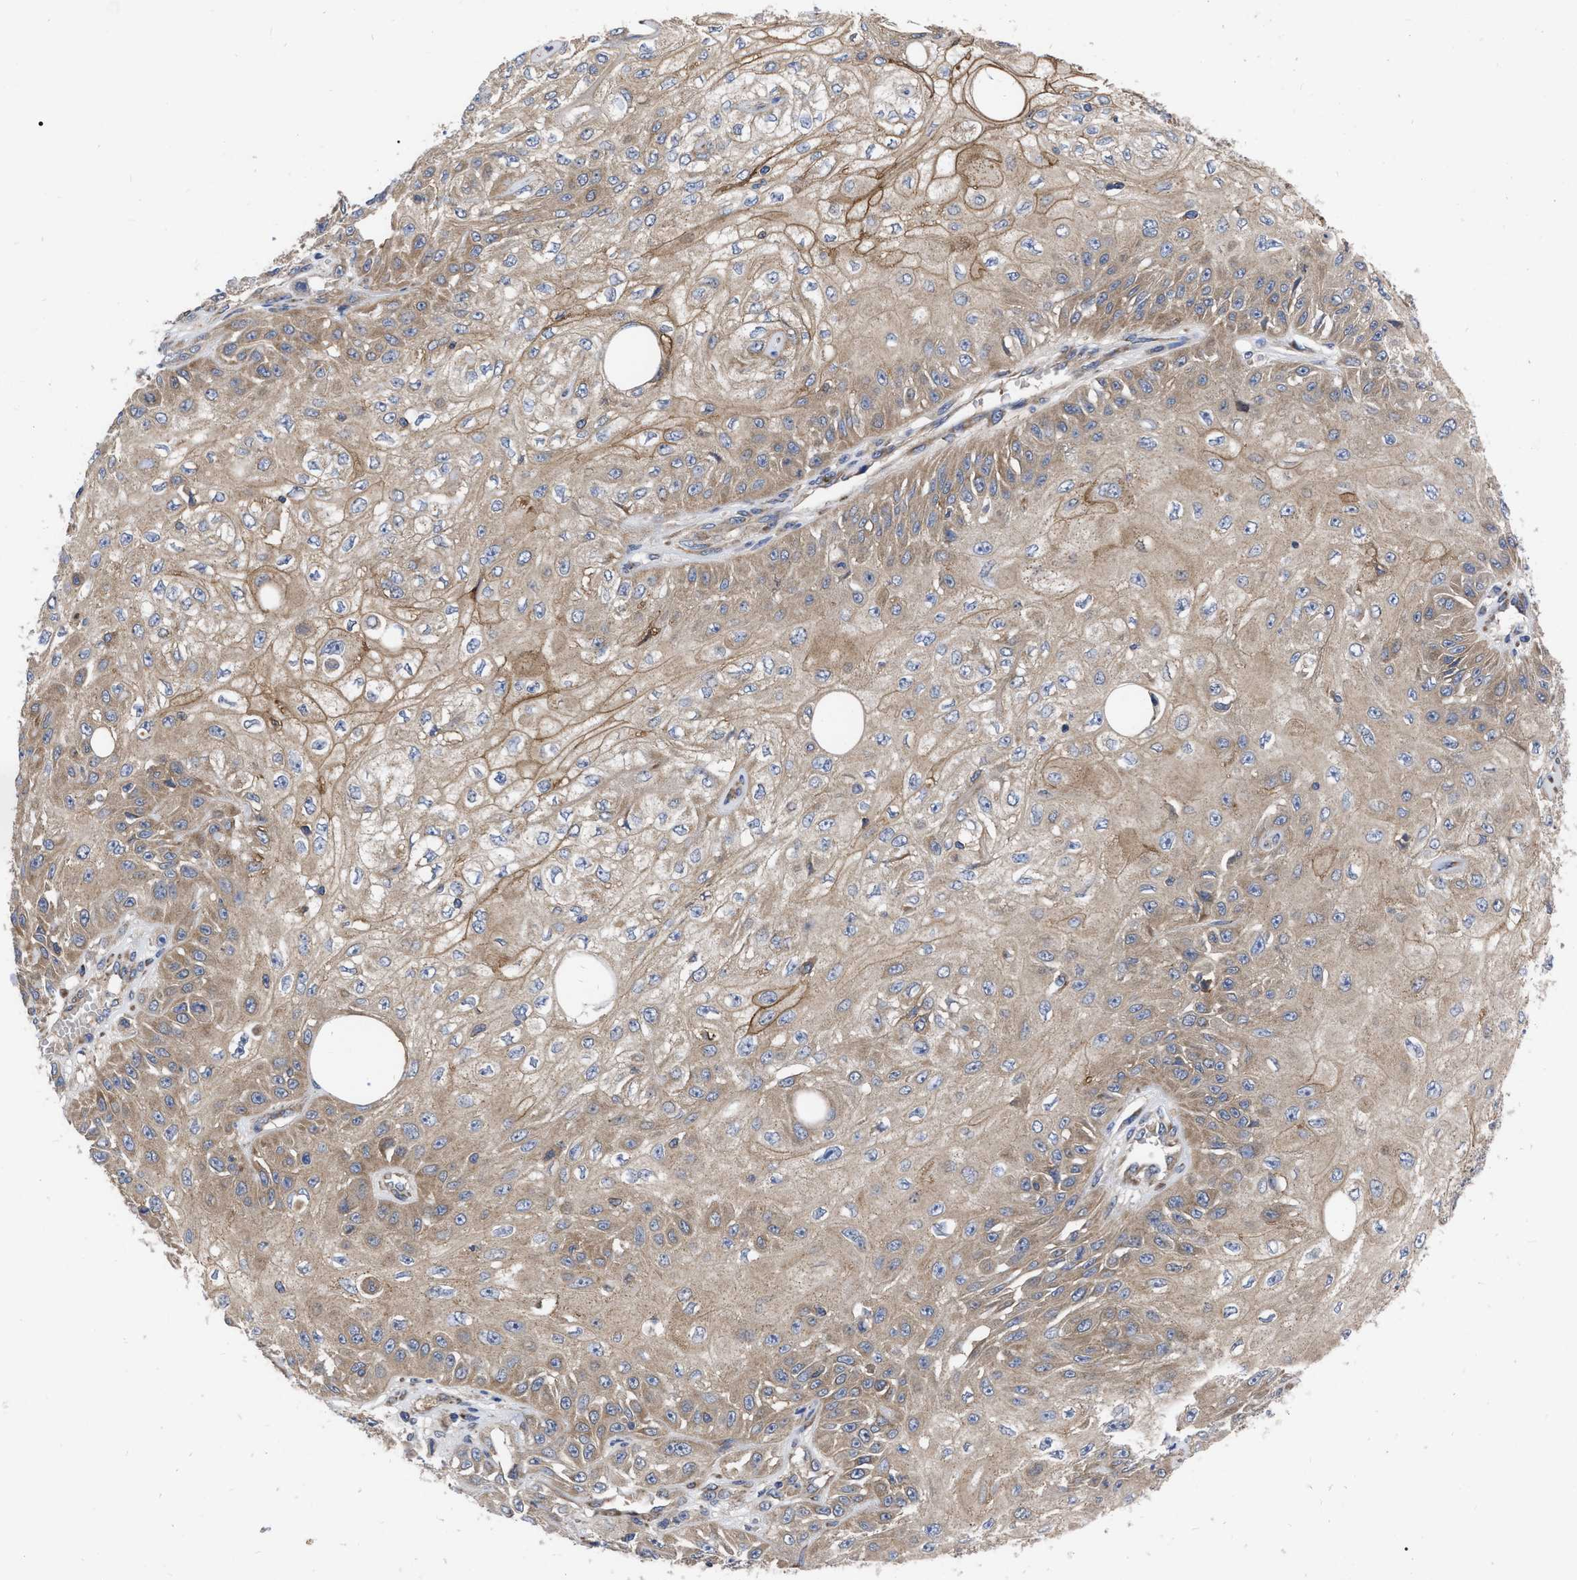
{"staining": {"intensity": "moderate", "quantity": ">75%", "location": "cytoplasmic/membranous"}, "tissue": "skin cancer", "cell_type": "Tumor cells", "image_type": "cancer", "snomed": [{"axis": "morphology", "description": "Squamous cell carcinoma, NOS"}, {"axis": "morphology", "description": "Squamous cell carcinoma, metastatic, NOS"}, {"axis": "topography", "description": "Skin"}, {"axis": "topography", "description": "Lymph node"}], "caption": "Skin cancer stained for a protein (brown) exhibits moderate cytoplasmic/membranous positive positivity in about >75% of tumor cells.", "gene": "CDKN2C", "patient": {"sex": "male", "age": 75}}